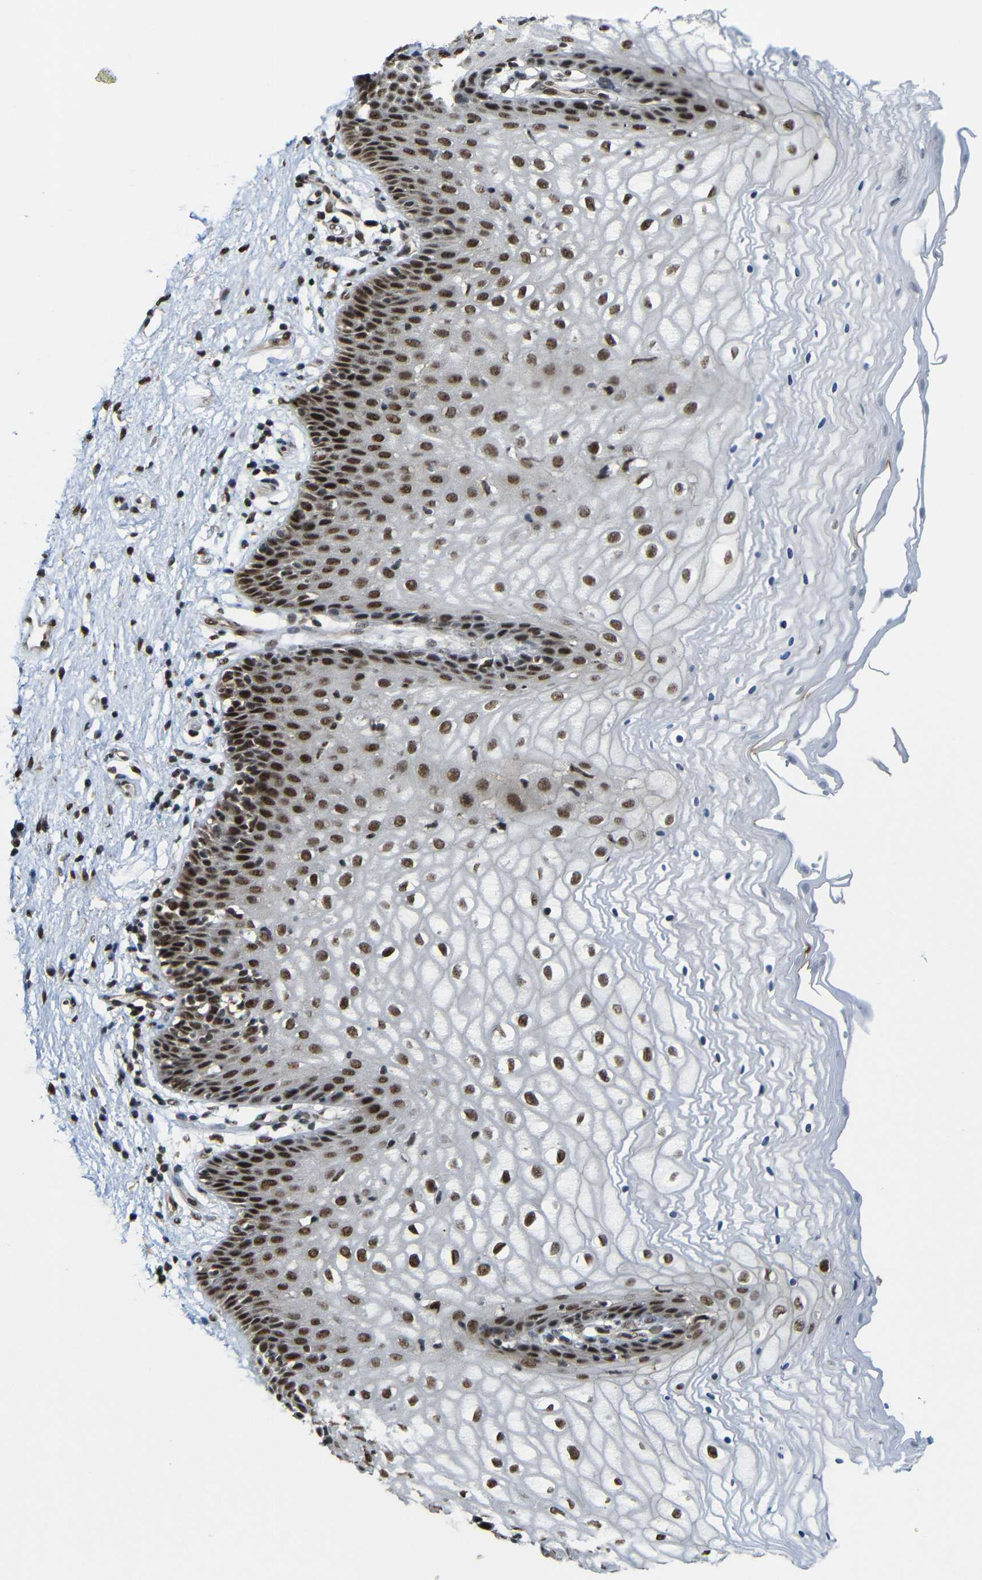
{"staining": {"intensity": "strong", "quantity": ">75%", "location": "nuclear"}, "tissue": "vagina", "cell_type": "Squamous epithelial cells", "image_type": "normal", "snomed": [{"axis": "morphology", "description": "Normal tissue, NOS"}, {"axis": "topography", "description": "Vagina"}], "caption": "Protein positivity by immunohistochemistry (IHC) displays strong nuclear staining in about >75% of squamous epithelial cells in unremarkable vagina.", "gene": "TCF7L2", "patient": {"sex": "female", "age": 34}}